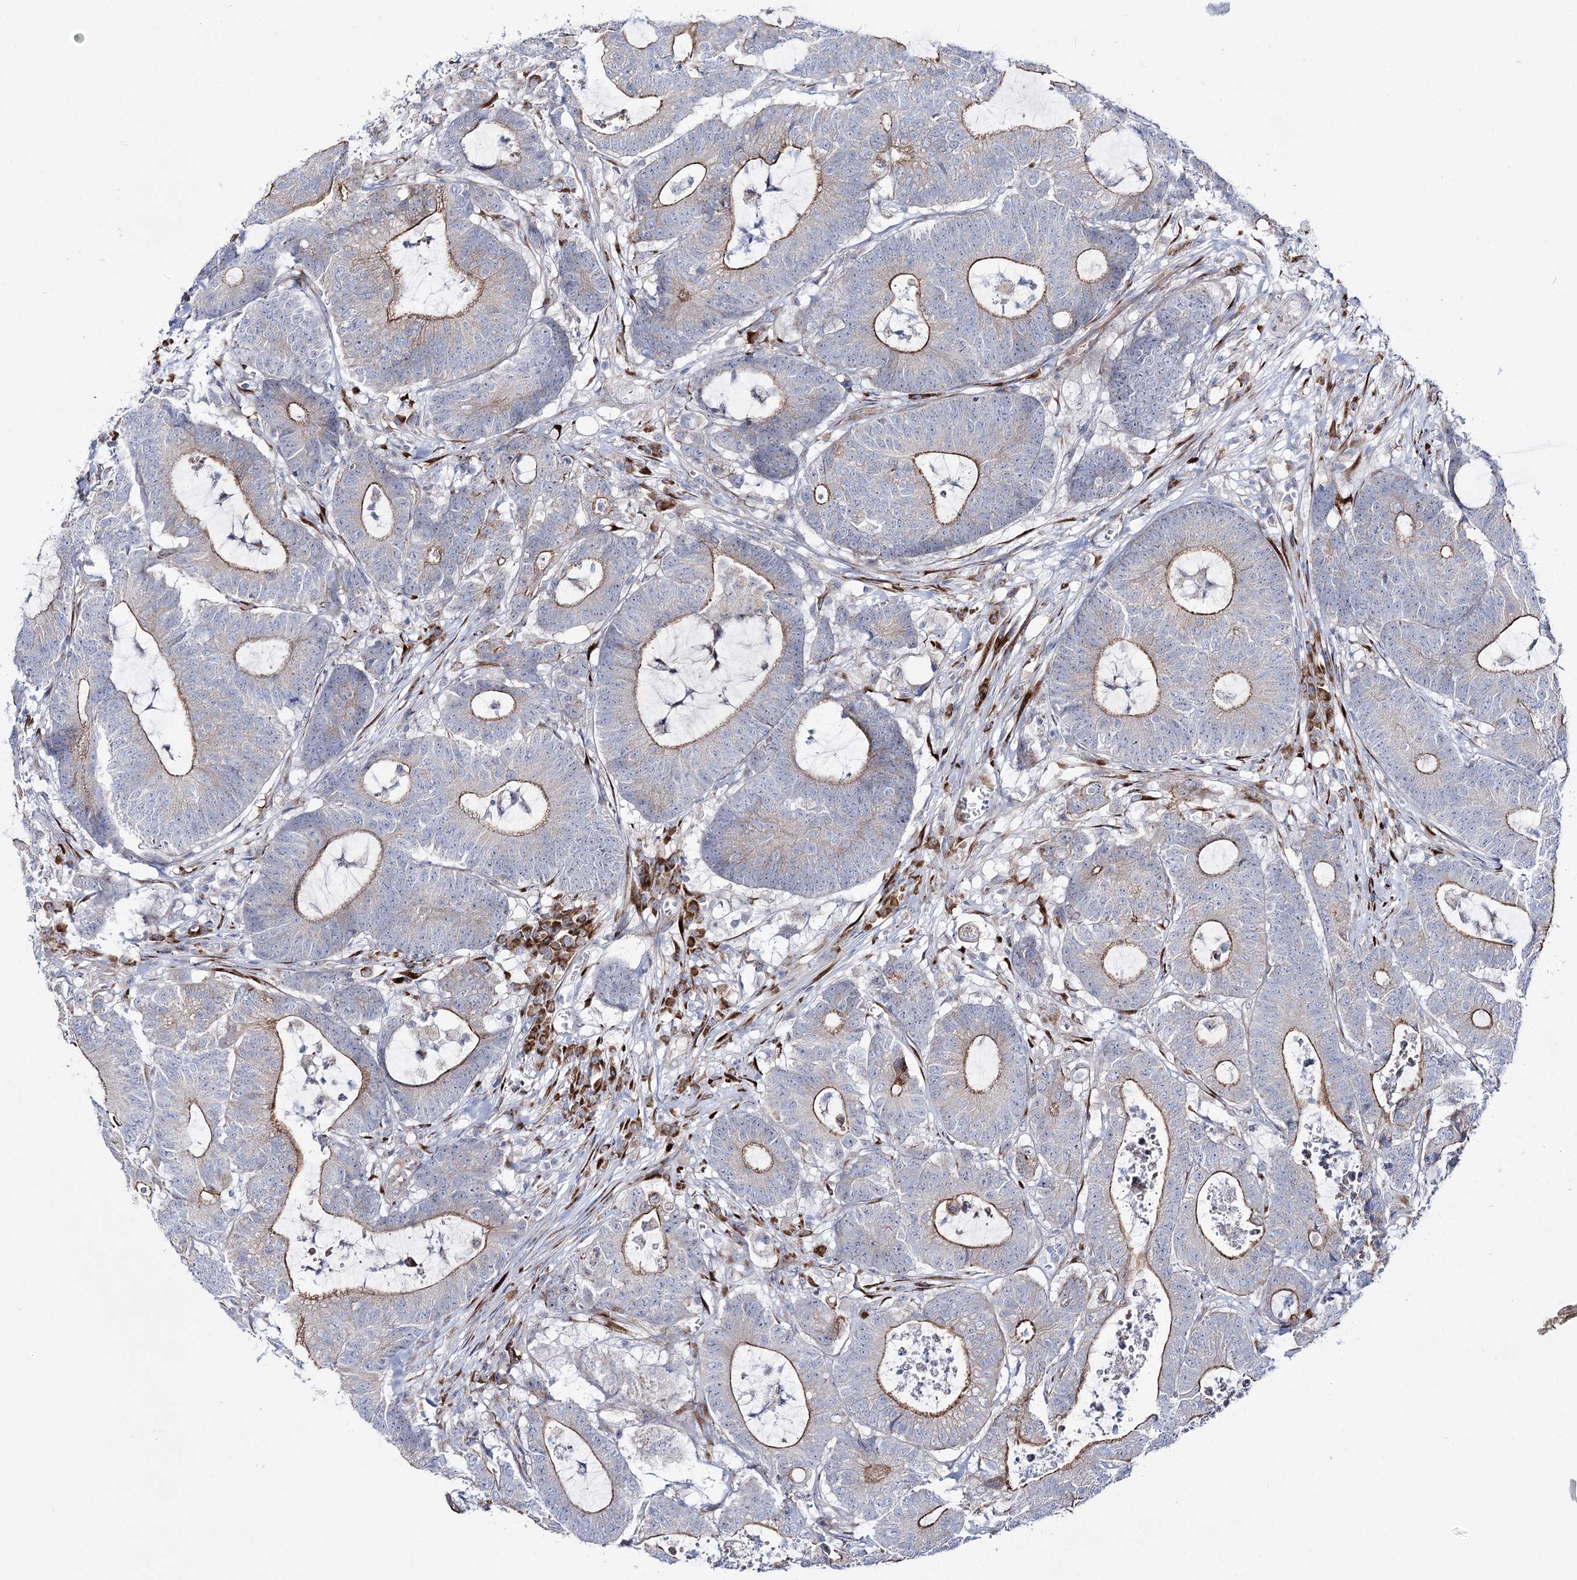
{"staining": {"intensity": "moderate", "quantity": "<25%", "location": "cytoplasmic/membranous"}, "tissue": "colorectal cancer", "cell_type": "Tumor cells", "image_type": "cancer", "snomed": [{"axis": "morphology", "description": "Adenocarcinoma, NOS"}, {"axis": "topography", "description": "Colon"}], "caption": "IHC image of neoplastic tissue: colorectal cancer (adenocarcinoma) stained using immunohistochemistry shows low levels of moderate protein expression localized specifically in the cytoplasmic/membranous of tumor cells, appearing as a cytoplasmic/membranous brown color.", "gene": "METTL5", "patient": {"sex": "female", "age": 84}}